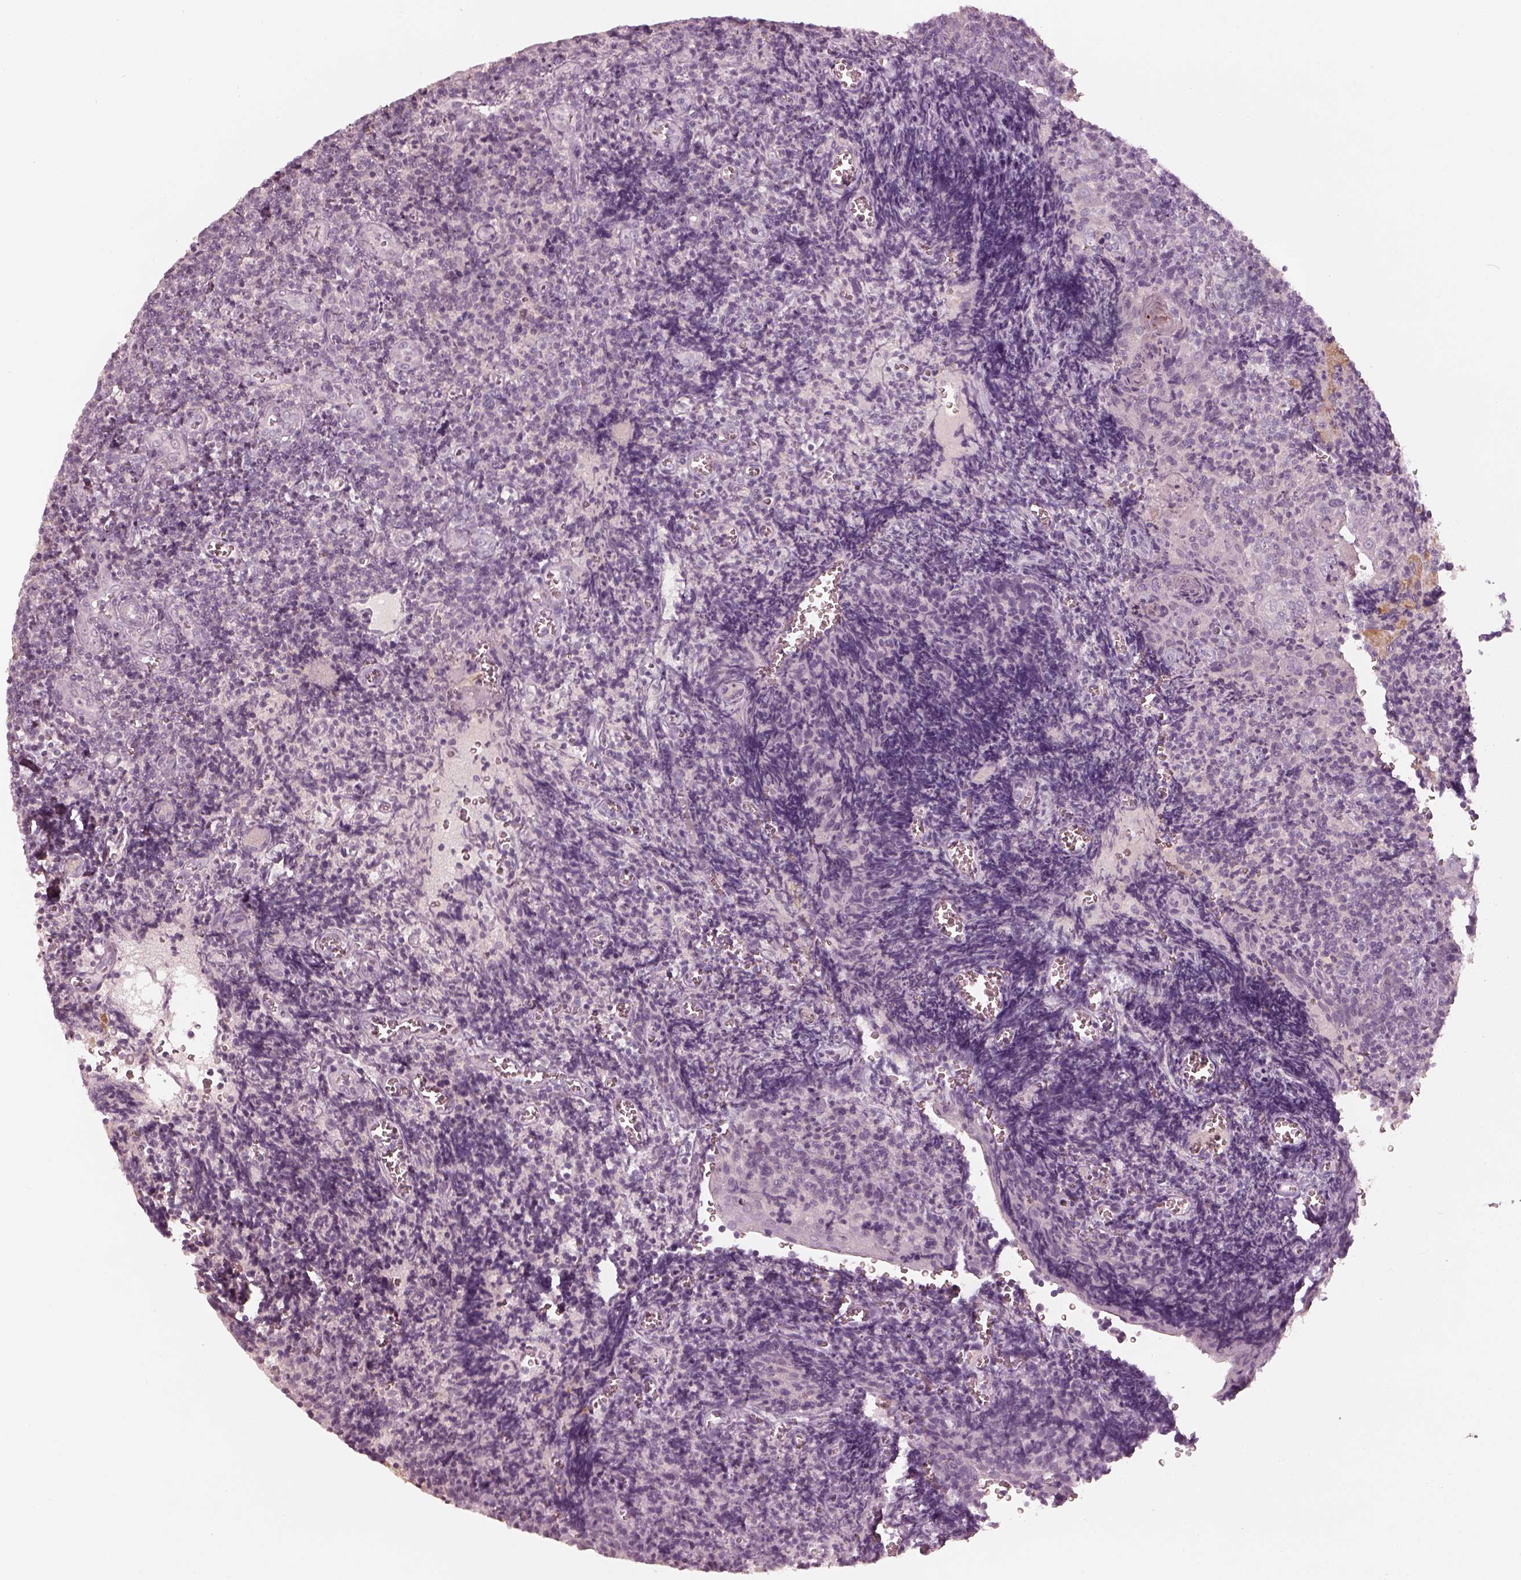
{"staining": {"intensity": "negative", "quantity": "none", "location": "none"}, "tissue": "tonsil", "cell_type": "Germinal center cells", "image_type": "normal", "snomed": [{"axis": "morphology", "description": "Normal tissue, NOS"}, {"axis": "morphology", "description": "Inflammation, NOS"}, {"axis": "topography", "description": "Tonsil"}], "caption": "Immunohistochemistry photomicrograph of benign tonsil stained for a protein (brown), which demonstrates no positivity in germinal center cells.", "gene": "SPATA6L", "patient": {"sex": "female", "age": 31}}